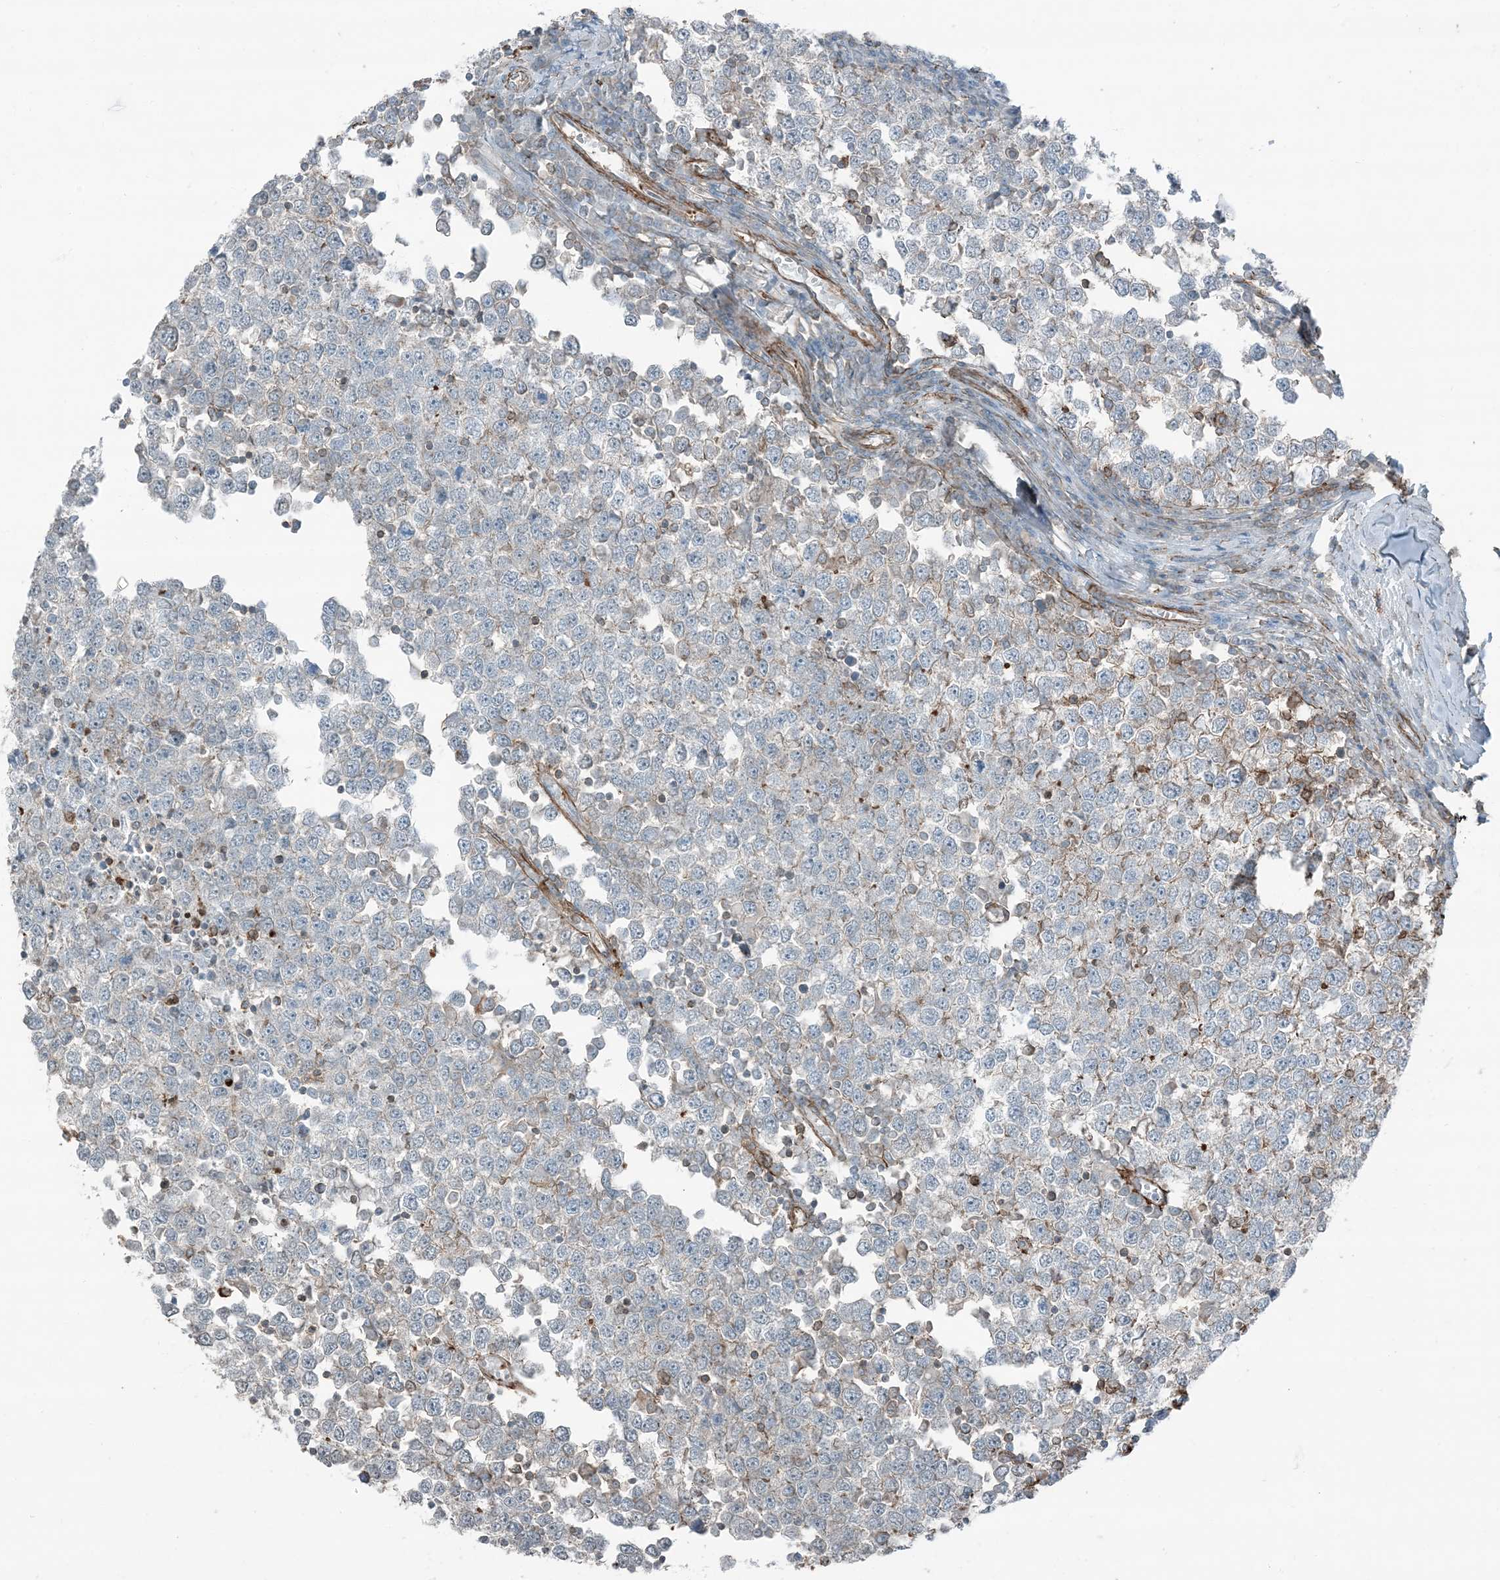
{"staining": {"intensity": "strong", "quantity": "25%-75%", "location": "cytoplasmic/membranous"}, "tissue": "testis cancer", "cell_type": "Tumor cells", "image_type": "cancer", "snomed": [{"axis": "morphology", "description": "Seminoma, NOS"}, {"axis": "topography", "description": "Testis"}], "caption": "Immunohistochemistry (IHC) staining of seminoma (testis), which exhibits high levels of strong cytoplasmic/membranous expression in approximately 25%-75% of tumor cells indicating strong cytoplasmic/membranous protein staining. The staining was performed using DAB (3,3'-diaminobenzidine) (brown) for protein detection and nuclei were counterstained in hematoxylin (blue).", "gene": "APOBEC3C", "patient": {"sex": "male", "age": 65}}